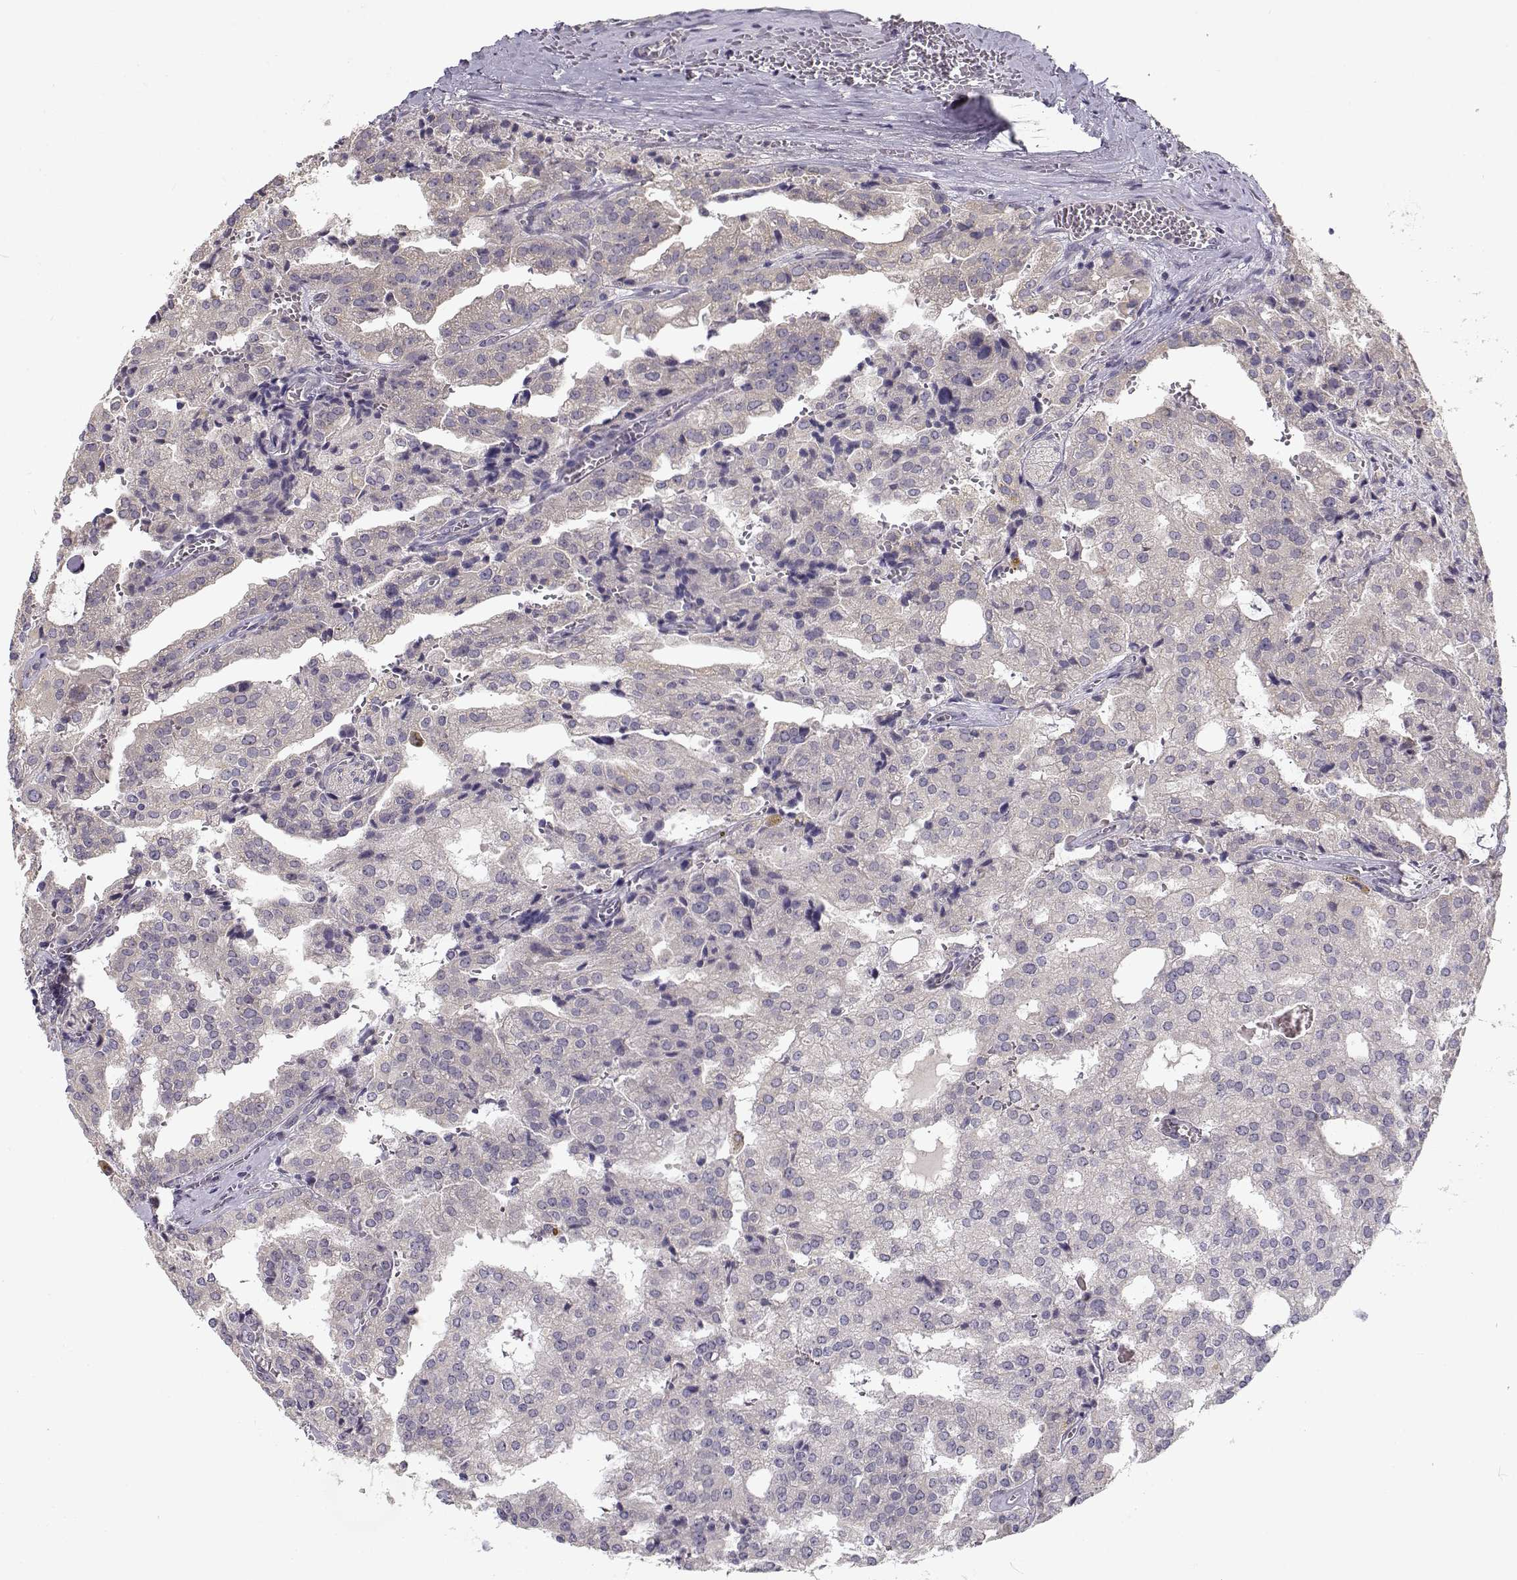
{"staining": {"intensity": "weak", "quantity": "<25%", "location": "cytoplasmic/membranous"}, "tissue": "prostate cancer", "cell_type": "Tumor cells", "image_type": "cancer", "snomed": [{"axis": "morphology", "description": "Adenocarcinoma, High grade"}, {"axis": "topography", "description": "Prostate"}], "caption": "Immunohistochemical staining of prostate cancer reveals no significant staining in tumor cells. (DAB (3,3'-diaminobenzidine) immunohistochemistry, high magnification).", "gene": "TMEM145", "patient": {"sex": "male", "age": 68}}